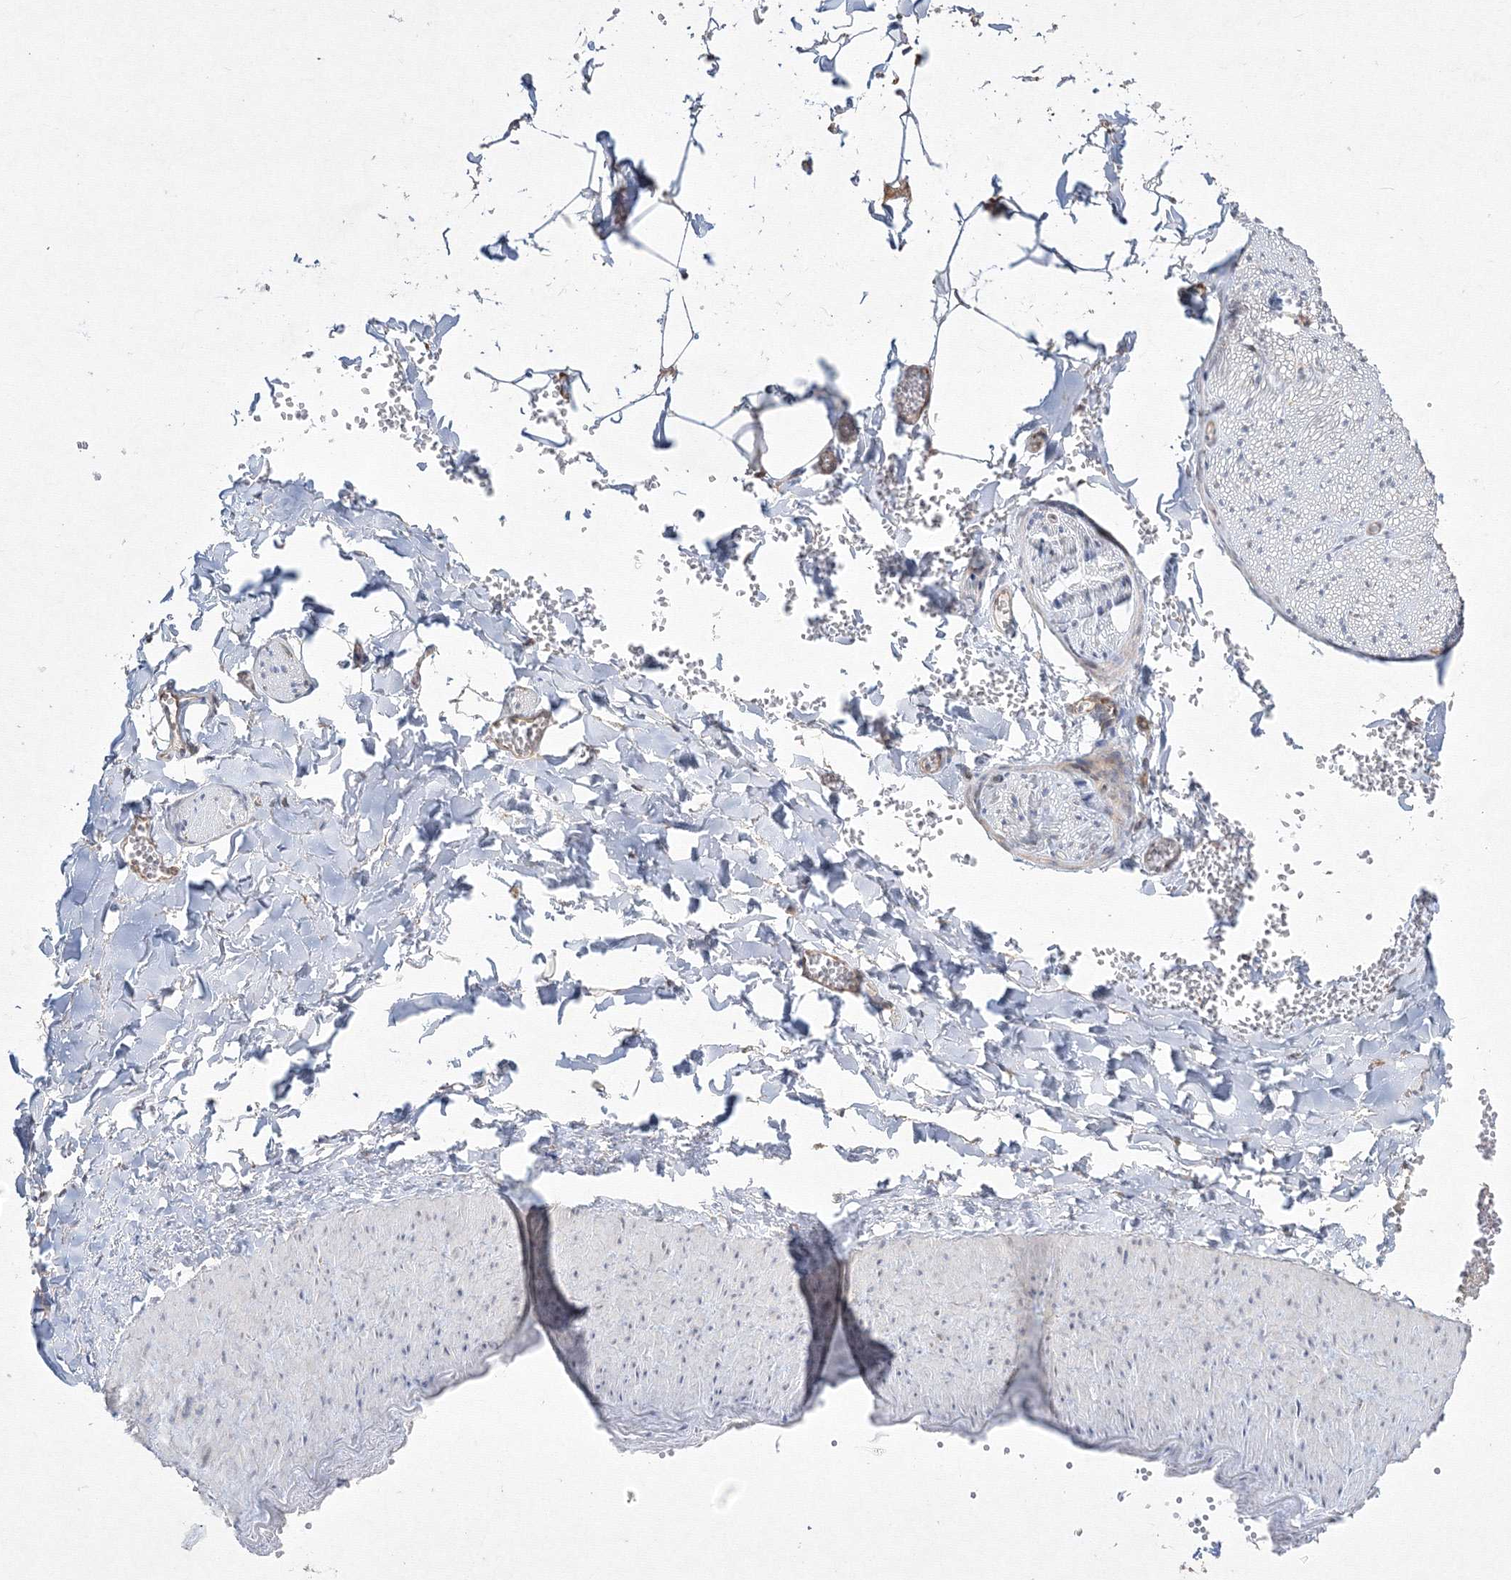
{"staining": {"intensity": "negative", "quantity": "none", "location": "none"}, "tissue": "adipose tissue", "cell_type": "Adipocytes", "image_type": "normal", "snomed": [{"axis": "morphology", "description": "Normal tissue, NOS"}, {"axis": "topography", "description": "Gallbladder"}, {"axis": "topography", "description": "Peripheral nerve tissue"}], "caption": "High magnification brightfield microscopy of benign adipose tissue stained with DAB (brown) and counterstained with hematoxylin (blue): adipocytes show no significant expression. (Brightfield microscopy of DAB (3,3'-diaminobenzidine) IHC at high magnification).", "gene": "FBXL8", "patient": {"sex": "male", "age": 38}}